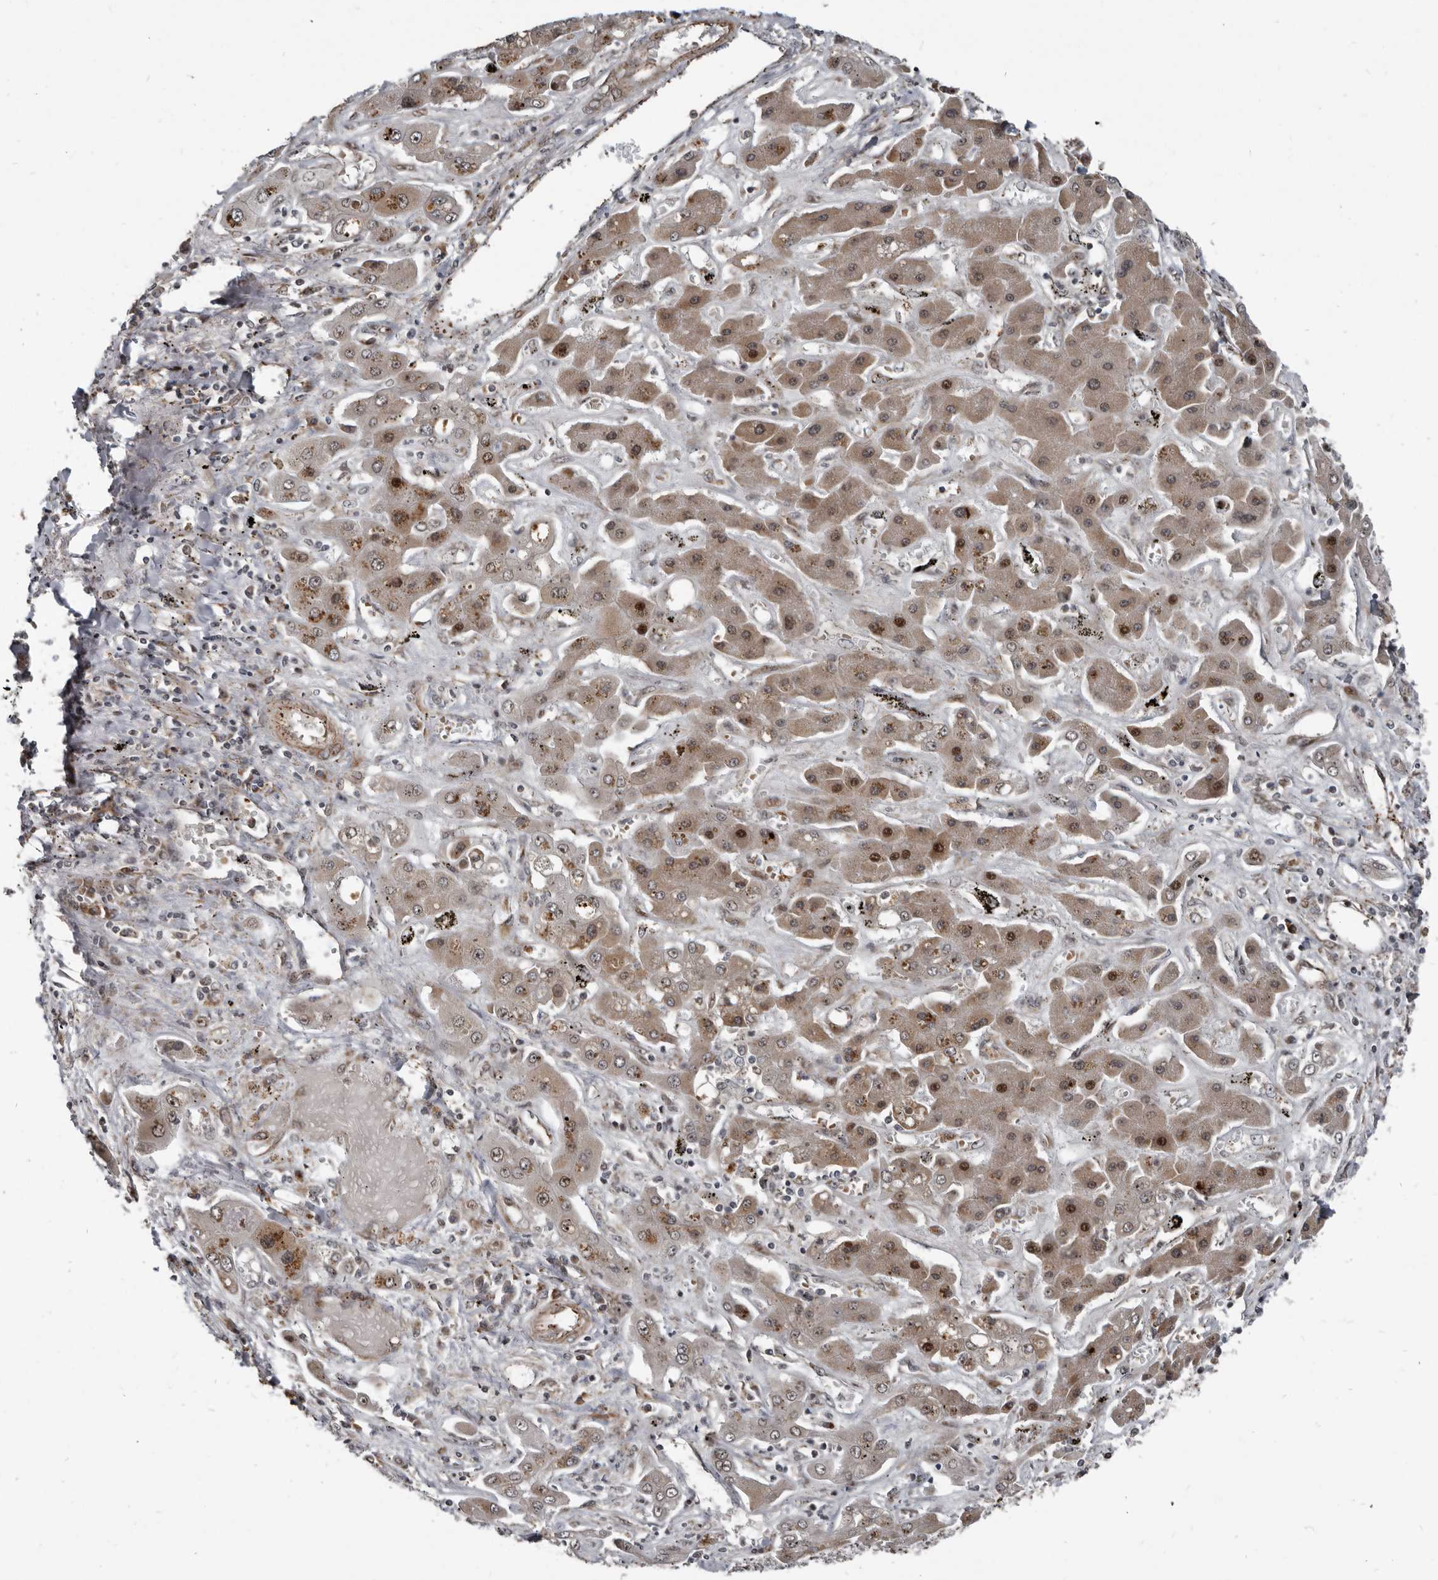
{"staining": {"intensity": "moderate", "quantity": ">75%", "location": "cytoplasmic/membranous,nuclear"}, "tissue": "liver cancer", "cell_type": "Tumor cells", "image_type": "cancer", "snomed": [{"axis": "morphology", "description": "Cholangiocarcinoma"}, {"axis": "topography", "description": "Liver"}], "caption": "Brown immunohistochemical staining in human cholangiocarcinoma (liver) reveals moderate cytoplasmic/membranous and nuclear expression in approximately >75% of tumor cells. (DAB IHC with brightfield microscopy, high magnification).", "gene": "CHD1L", "patient": {"sex": "male", "age": 67}}